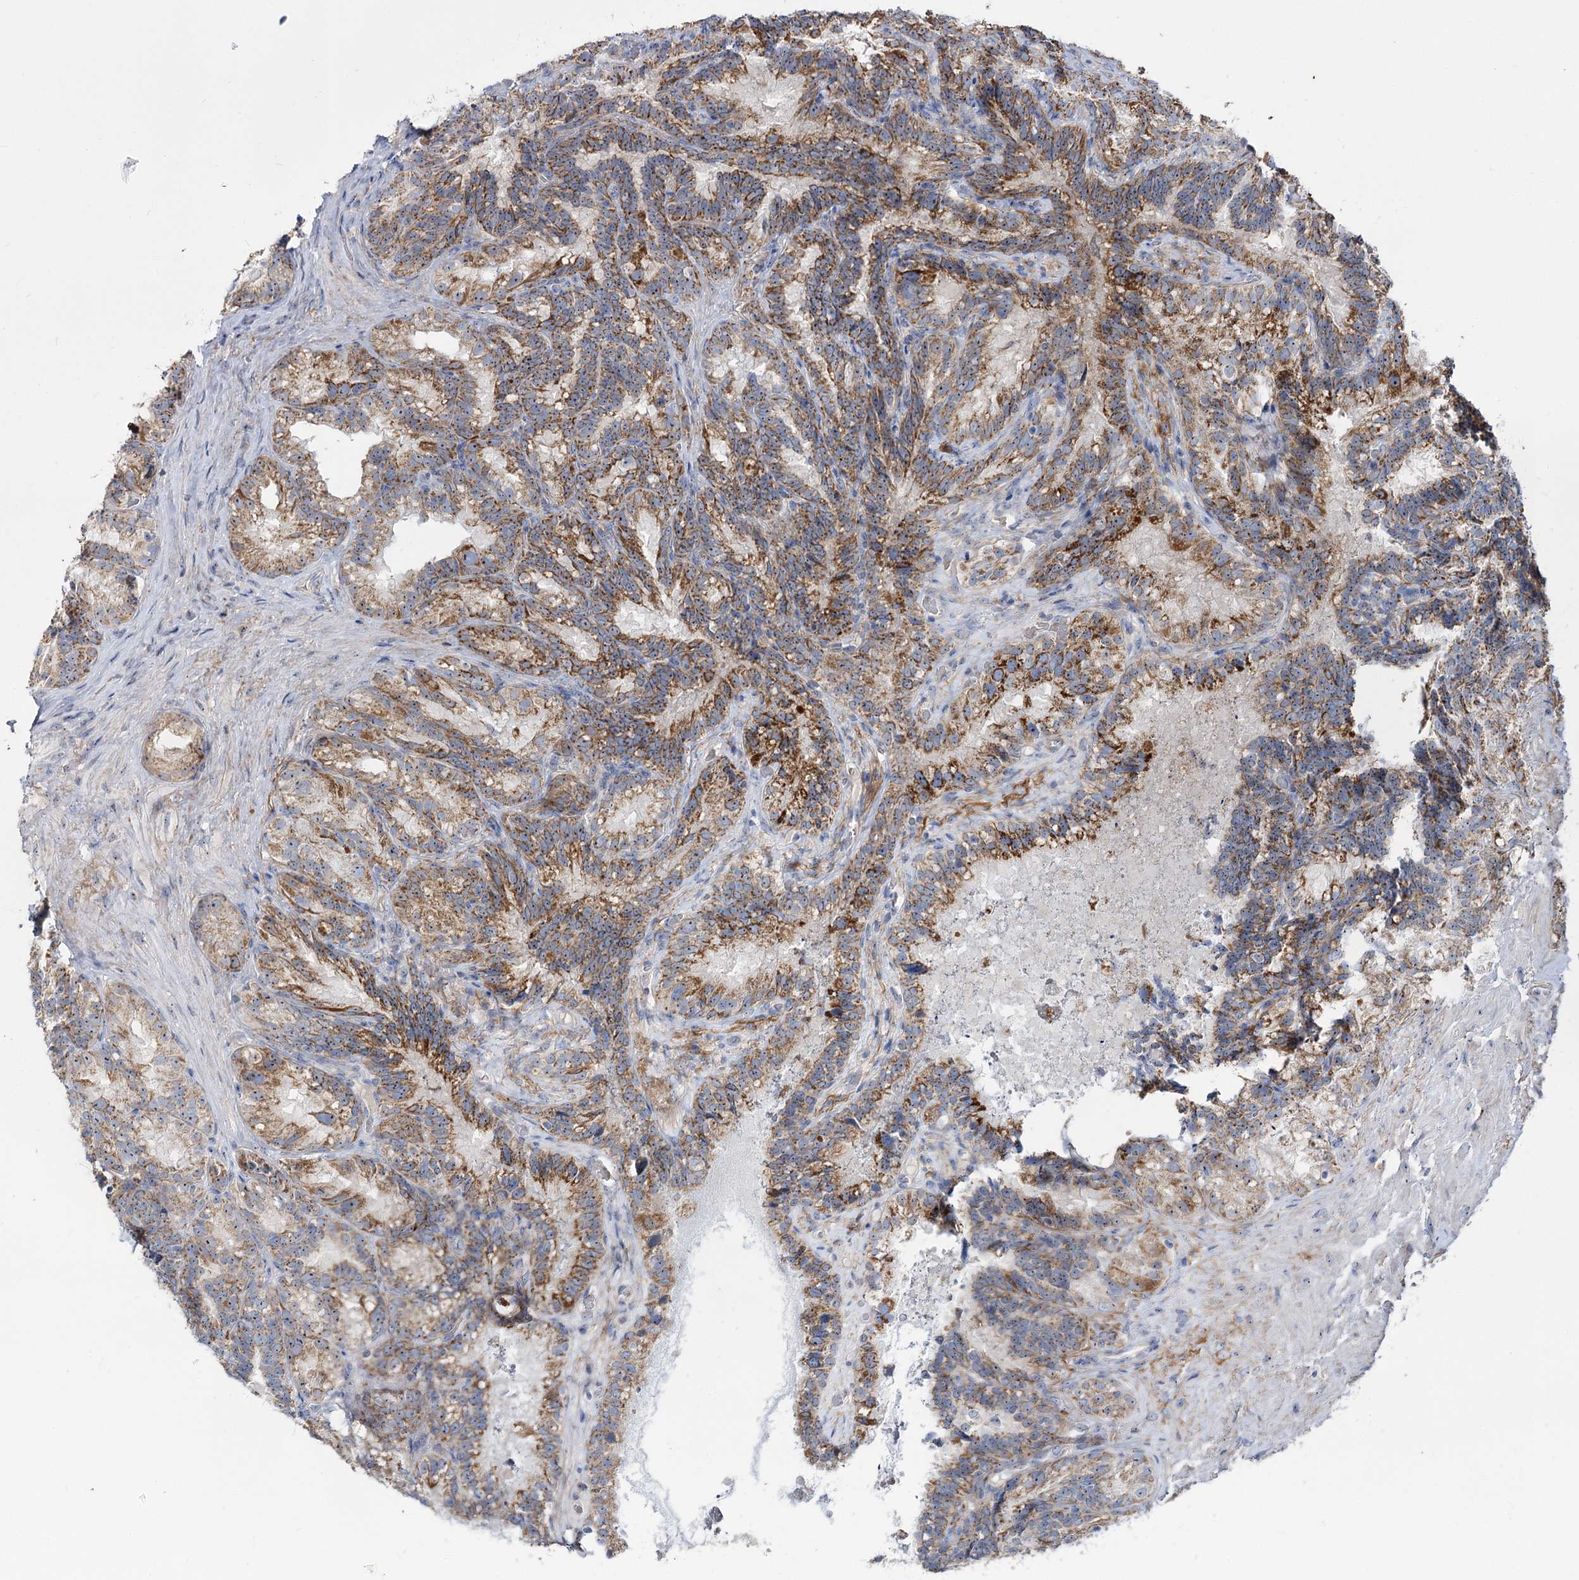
{"staining": {"intensity": "moderate", "quantity": ">75%", "location": "cytoplasmic/membranous,nuclear"}, "tissue": "seminal vesicle", "cell_type": "Glandular cells", "image_type": "normal", "snomed": [{"axis": "morphology", "description": "Normal tissue, NOS"}, {"axis": "topography", "description": "Seminal veicle"}], "caption": "Moderate cytoplasmic/membranous,nuclear protein positivity is seen in approximately >75% of glandular cells in seminal vesicle.", "gene": "SUOX", "patient": {"sex": "male", "age": 60}}